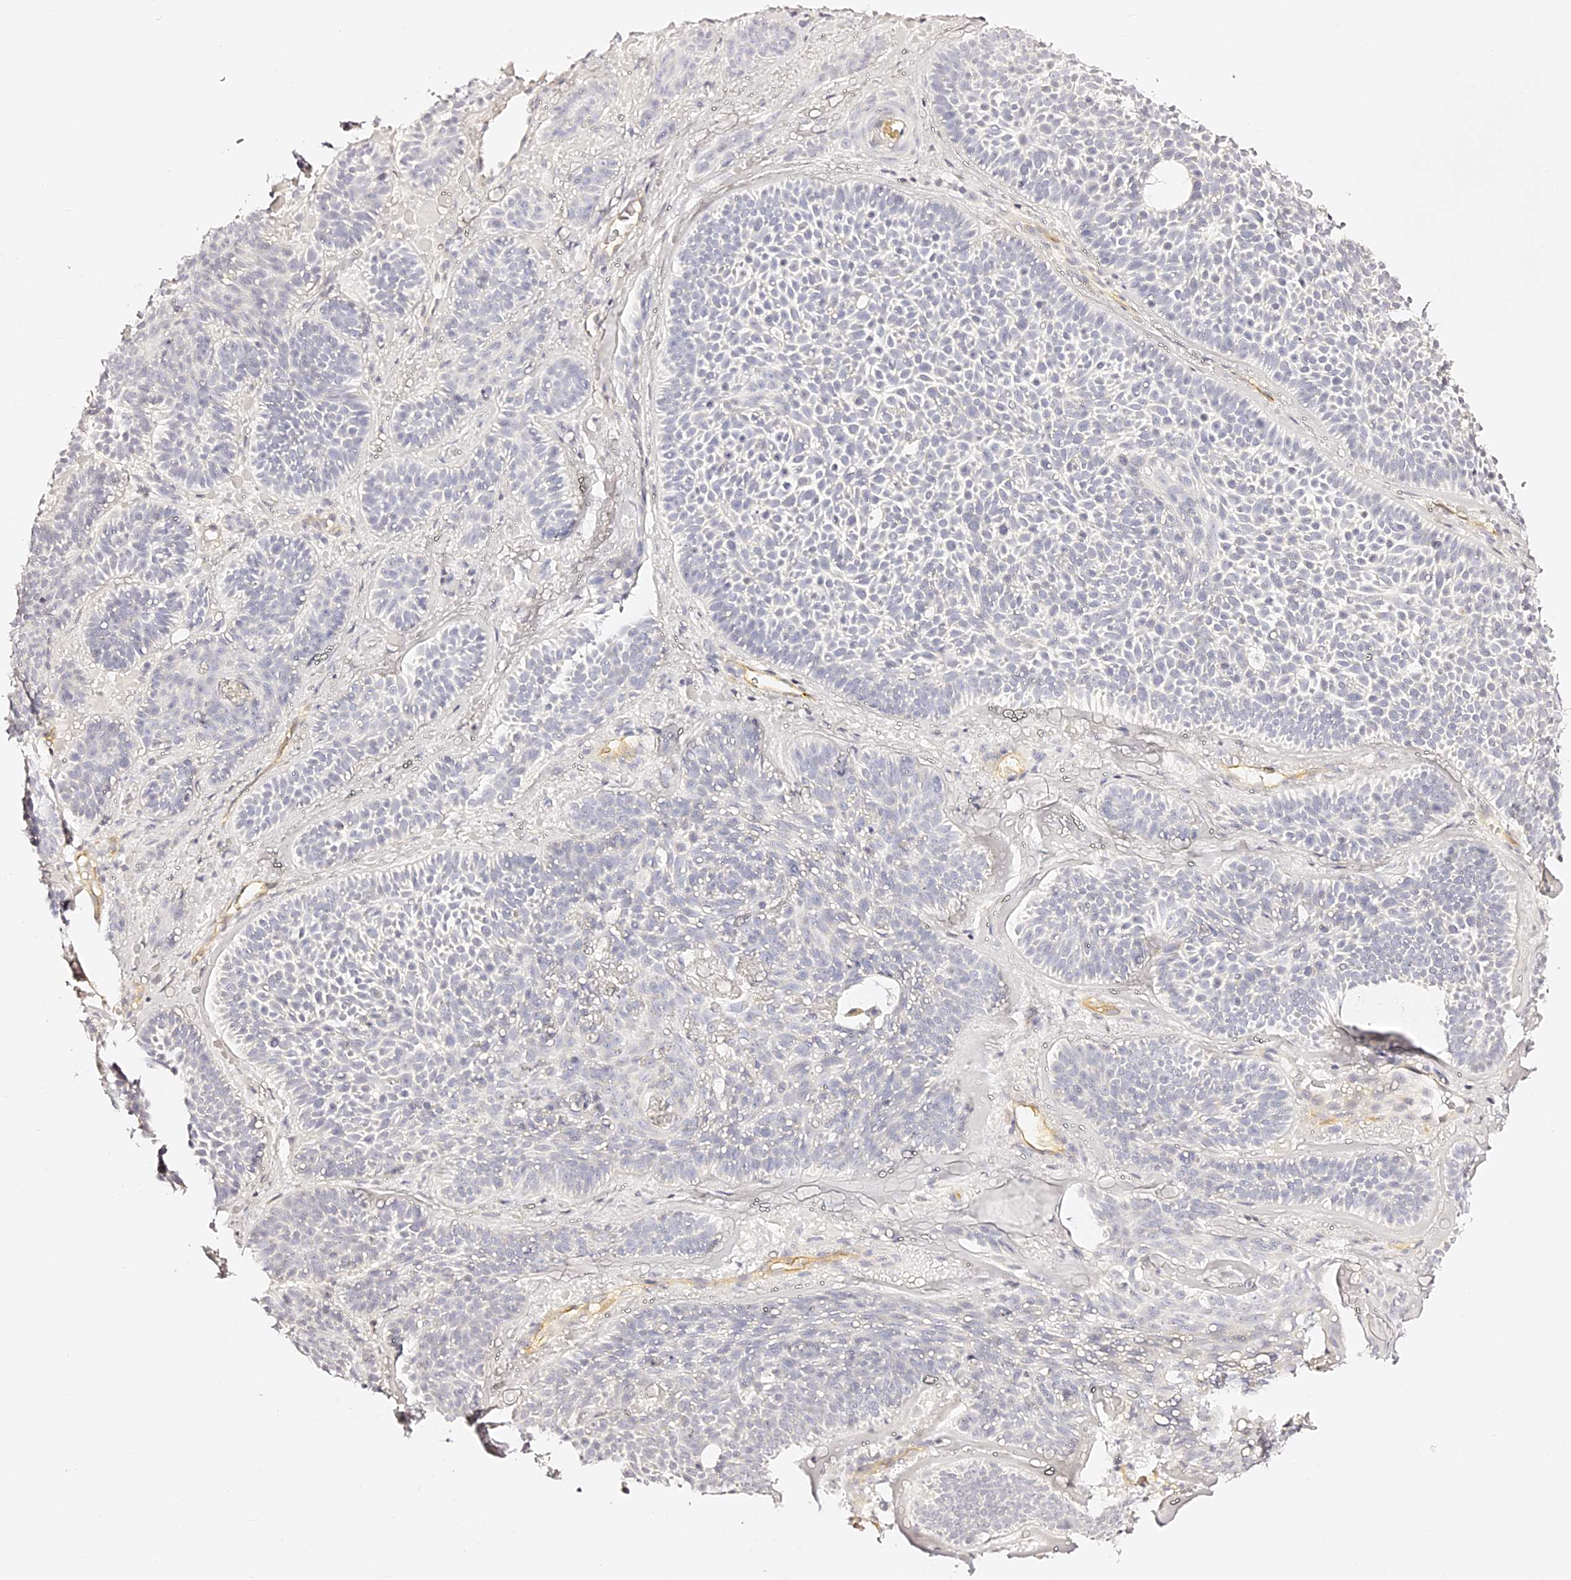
{"staining": {"intensity": "negative", "quantity": "none", "location": "none"}, "tissue": "skin cancer", "cell_type": "Tumor cells", "image_type": "cancer", "snomed": [{"axis": "morphology", "description": "Basal cell carcinoma"}, {"axis": "topography", "description": "Skin"}], "caption": "Skin basal cell carcinoma stained for a protein using immunohistochemistry reveals no staining tumor cells.", "gene": "SLC1A3", "patient": {"sex": "male", "age": 85}}